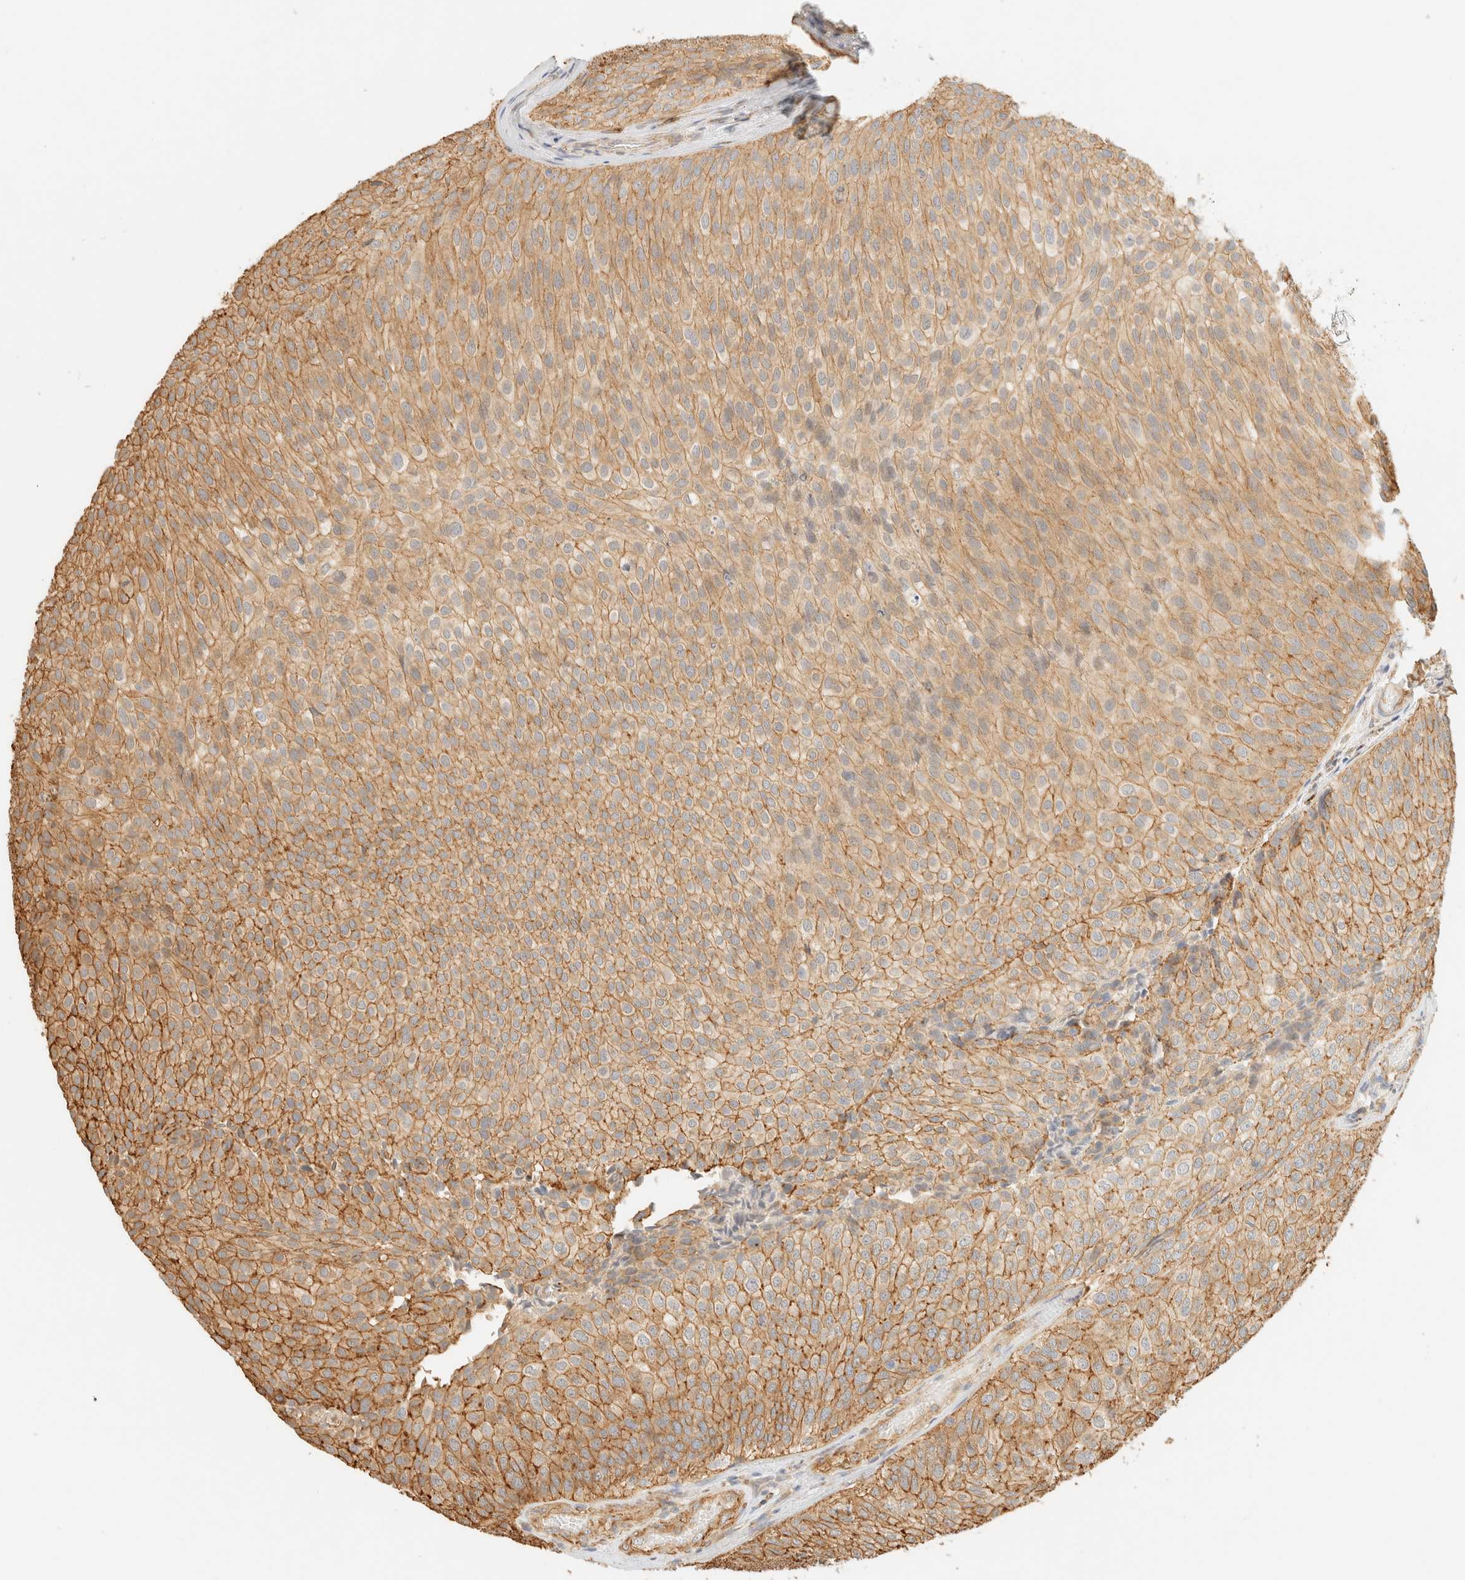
{"staining": {"intensity": "moderate", "quantity": ">75%", "location": "cytoplasmic/membranous"}, "tissue": "urothelial cancer", "cell_type": "Tumor cells", "image_type": "cancer", "snomed": [{"axis": "morphology", "description": "Urothelial carcinoma, Low grade"}, {"axis": "topography", "description": "Urinary bladder"}], "caption": "This is a micrograph of IHC staining of low-grade urothelial carcinoma, which shows moderate expression in the cytoplasmic/membranous of tumor cells.", "gene": "OTOP2", "patient": {"sex": "male", "age": 86}}